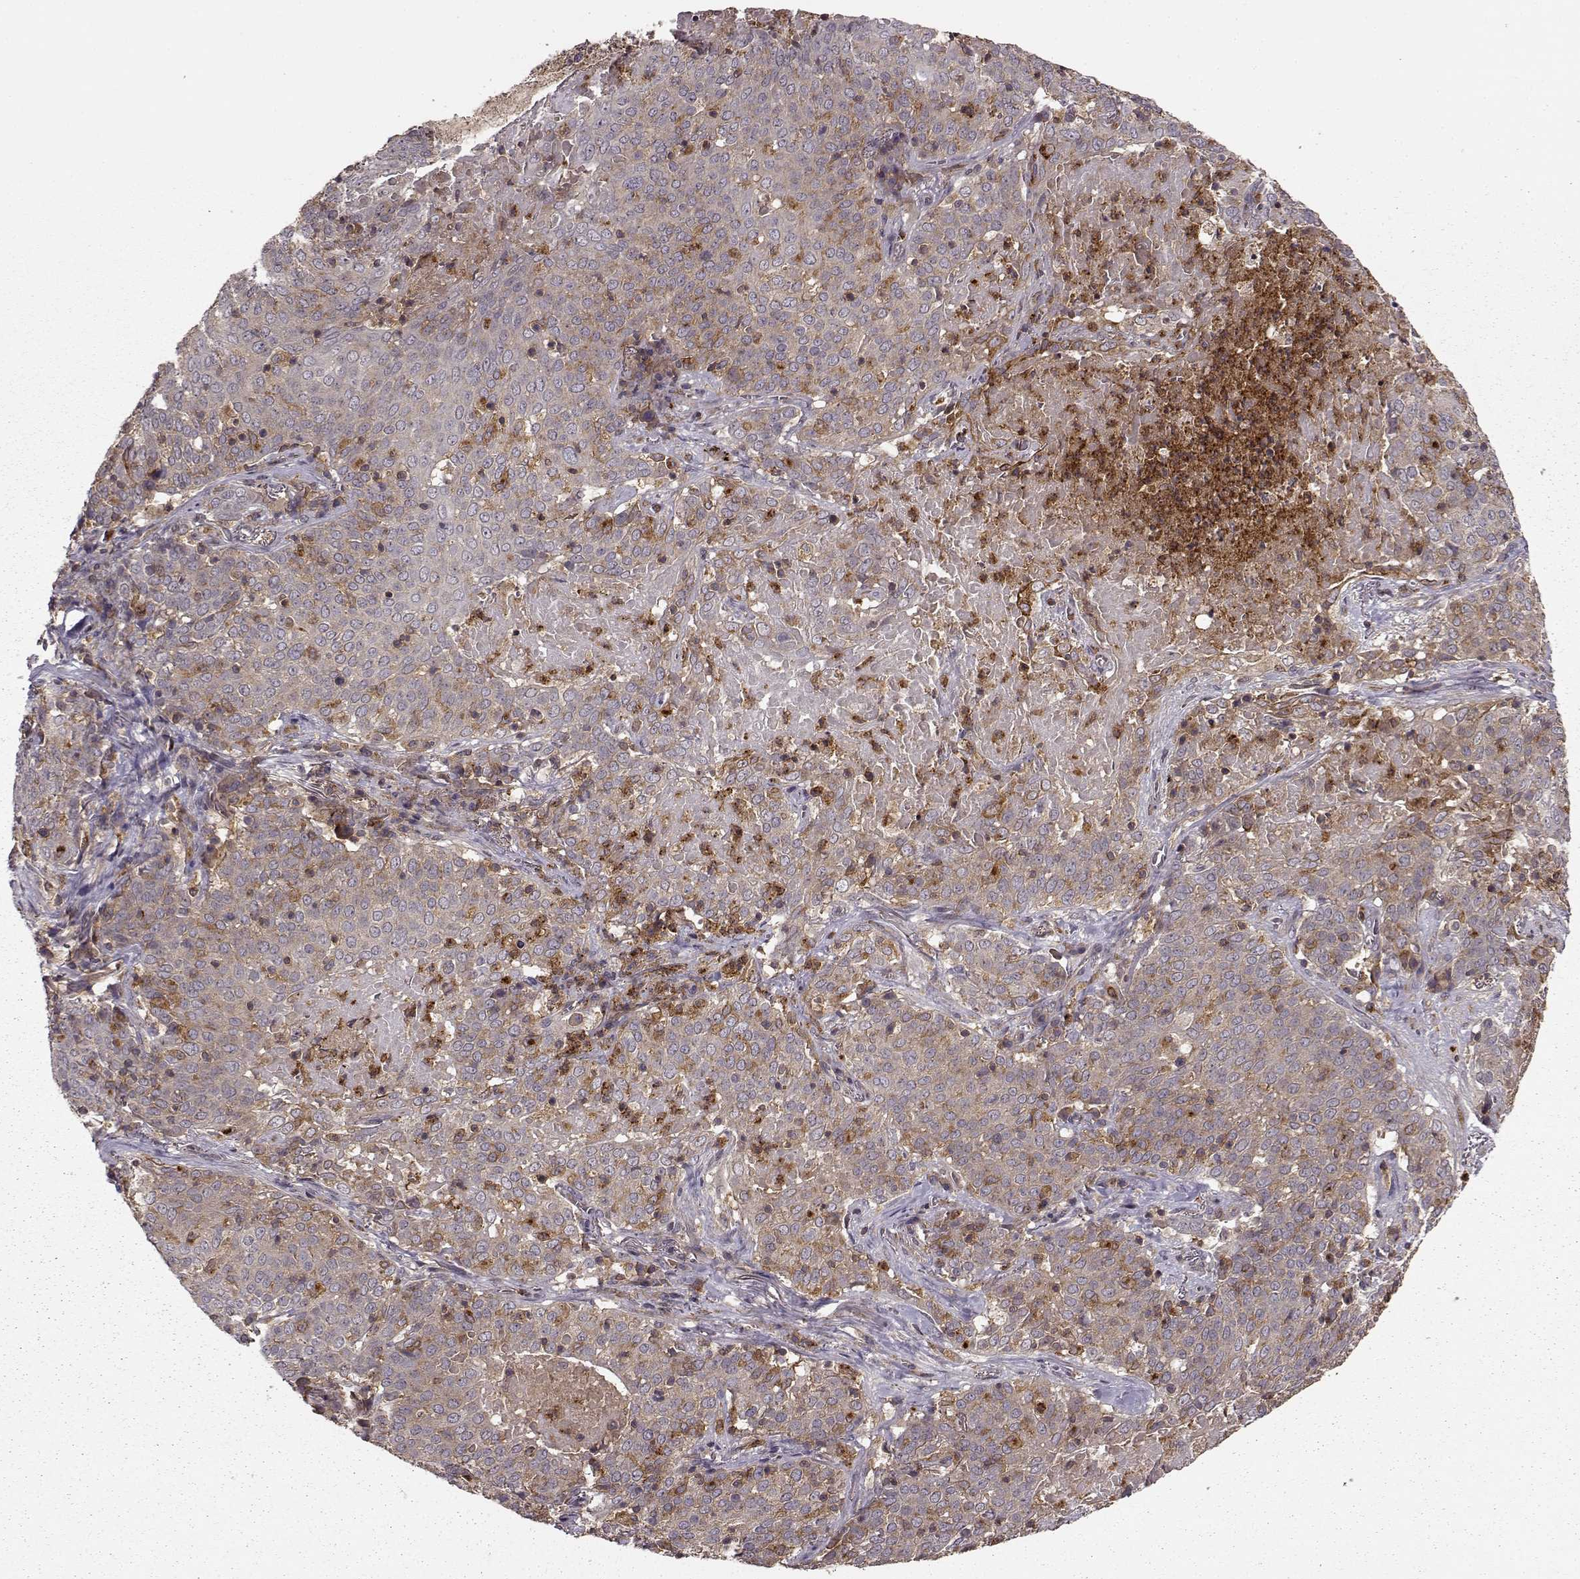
{"staining": {"intensity": "weak", "quantity": ">75%", "location": "cytoplasmic/membranous"}, "tissue": "lung cancer", "cell_type": "Tumor cells", "image_type": "cancer", "snomed": [{"axis": "morphology", "description": "Squamous cell carcinoma, NOS"}, {"axis": "topography", "description": "Lung"}], "caption": "Immunohistochemical staining of lung squamous cell carcinoma reveals low levels of weak cytoplasmic/membranous protein staining in about >75% of tumor cells. (brown staining indicates protein expression, while blue staining denotes nuclei).", "gene": "IFRD2", "patient": {"sex": "male", "age": 82}}